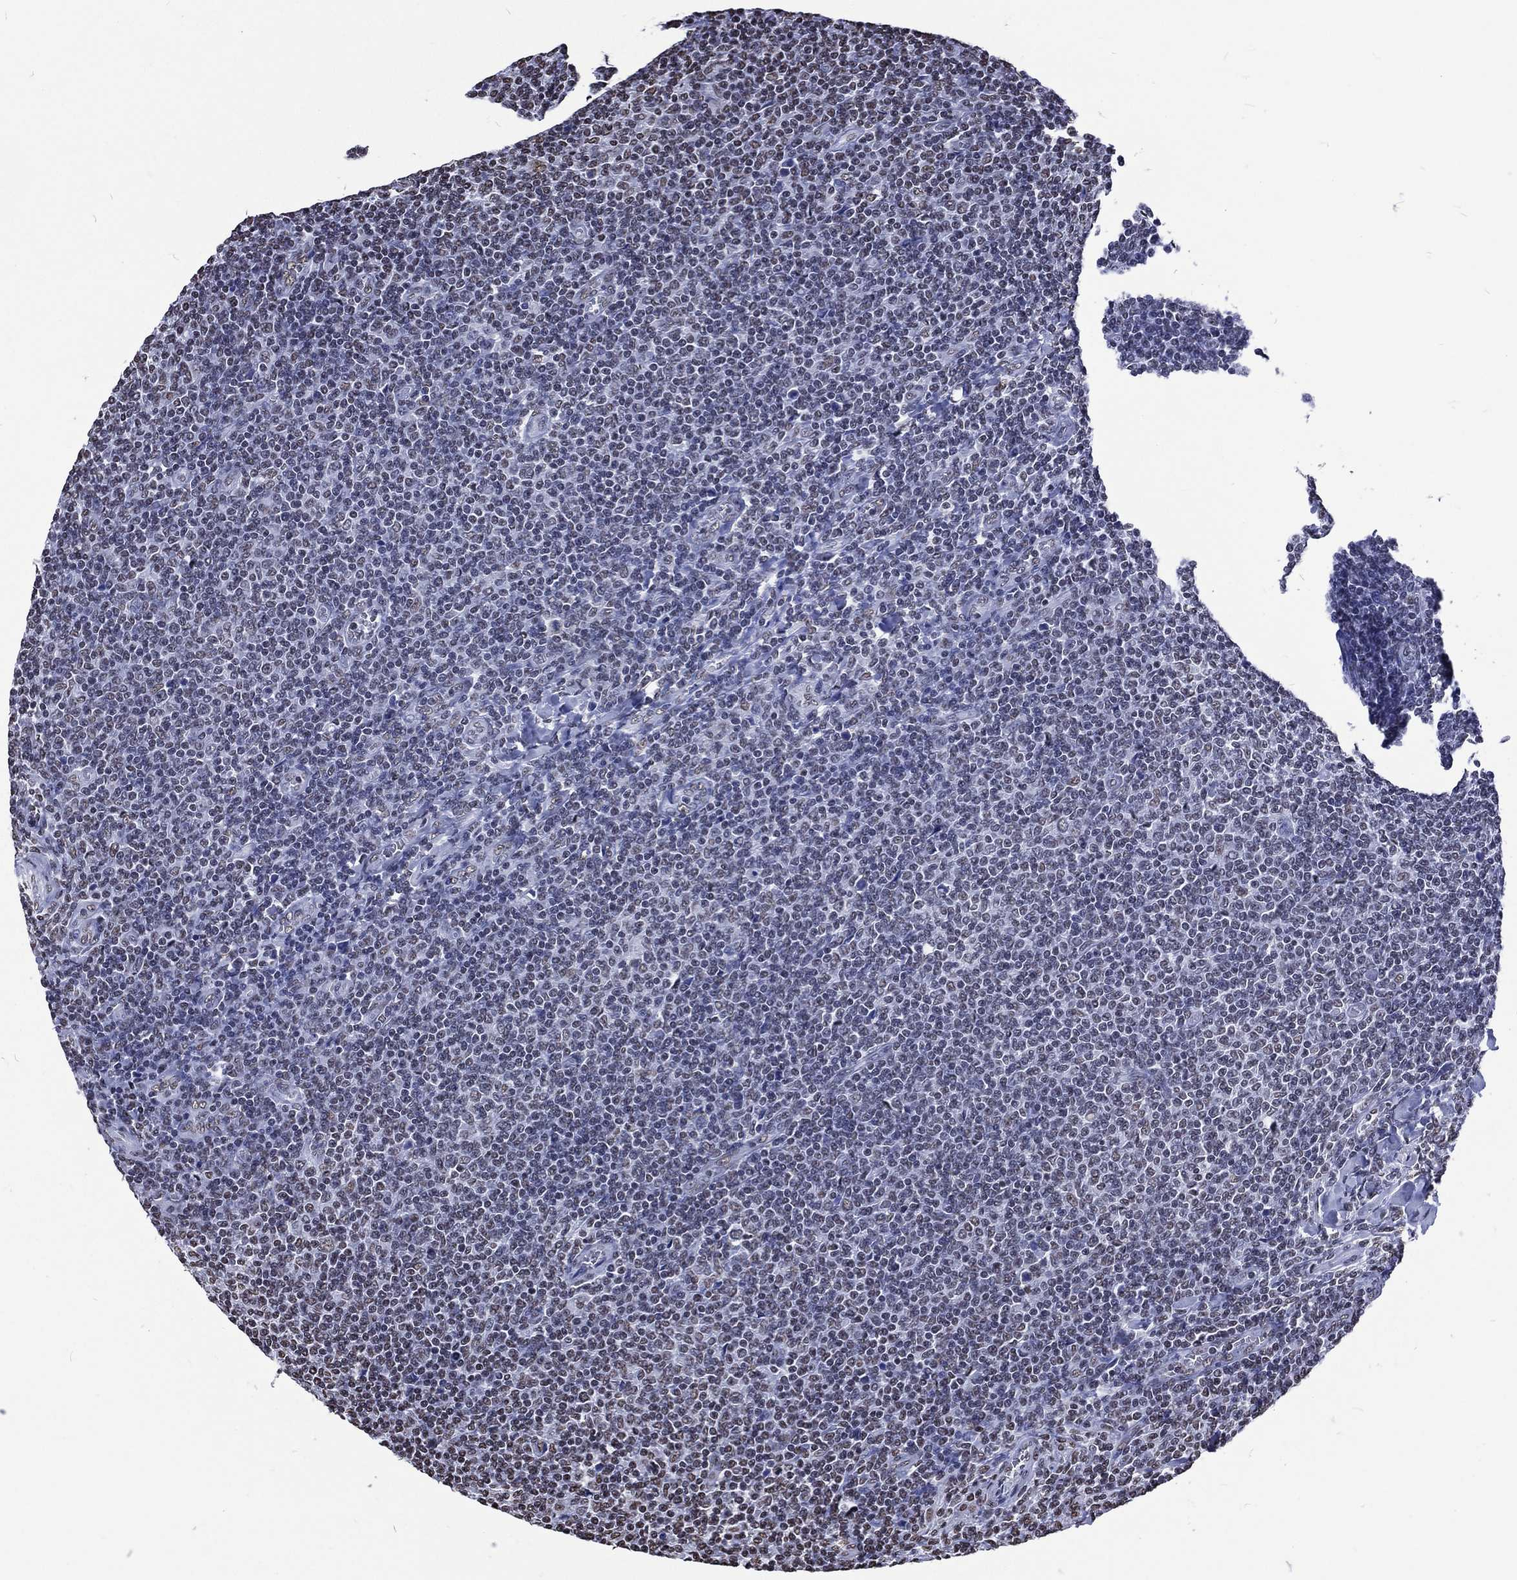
{"staining": {"intensity": "negative", "quantity": "none", "location": "none"}, "tissue": "lymphoma", "cell_type": "Tumor cells", "image_type": "cancer", "snomed": [{"axis": "morphology", "description": "Malignant lymphoma, non-Hodgkin's type, Low grade"}, {"axis": "topography", "description": "Lymph node"}], "caption": "Immunohistochemistry of human low-grade malignant lymphoma, non-Hodgkin's type exhibits no staining in tumor cells. The staining was performed using DAB to visualize the protein expression in brown, while the nuclei were stained in blue with hematoxylin (Magnification: 20x).", "gene": "RETREG2", "patient": {"sex": "male", "age": 52}}